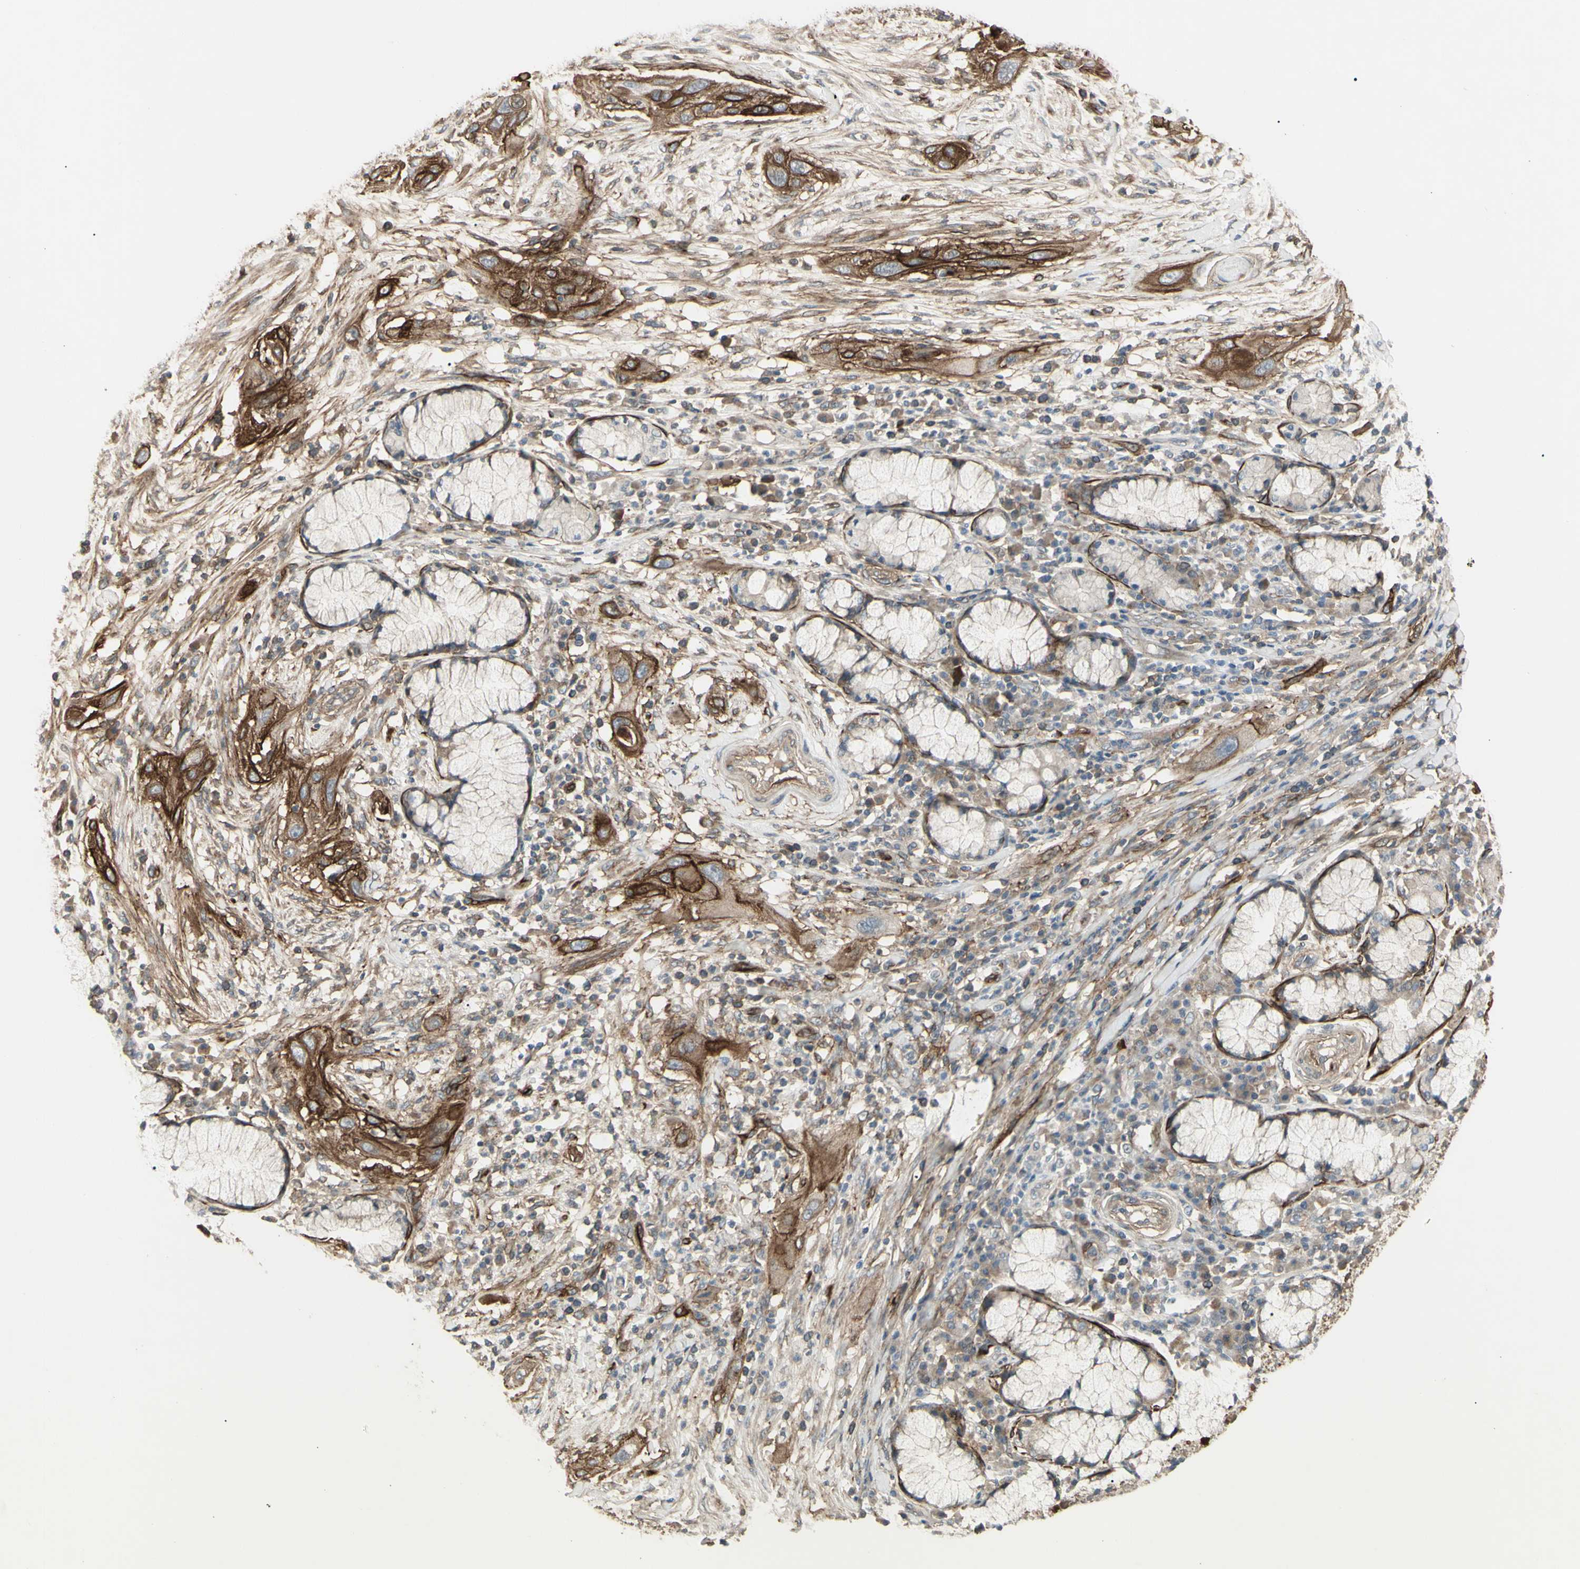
{"staining": {"intensity": "moderate", "quantity": ">75%", "location": "cytoplasmic/membranous"}, "tissue": "lung cancer", "cell_type": "Tumor cells", "image_type": "cancer", "snomed": [{"axis": "morphology", "description": "Squamous cell carcinoma, NOS"}, {"axis": "topography", "description": "Lung"}], "caption": "Squamous cell carcinoma (lung) tissue exhibits moderate cytoplasmic/membranous positivity in approximately >75% of tumor cells", "gene": "CD276", "patient": {"sex": "female", "age": 47}}